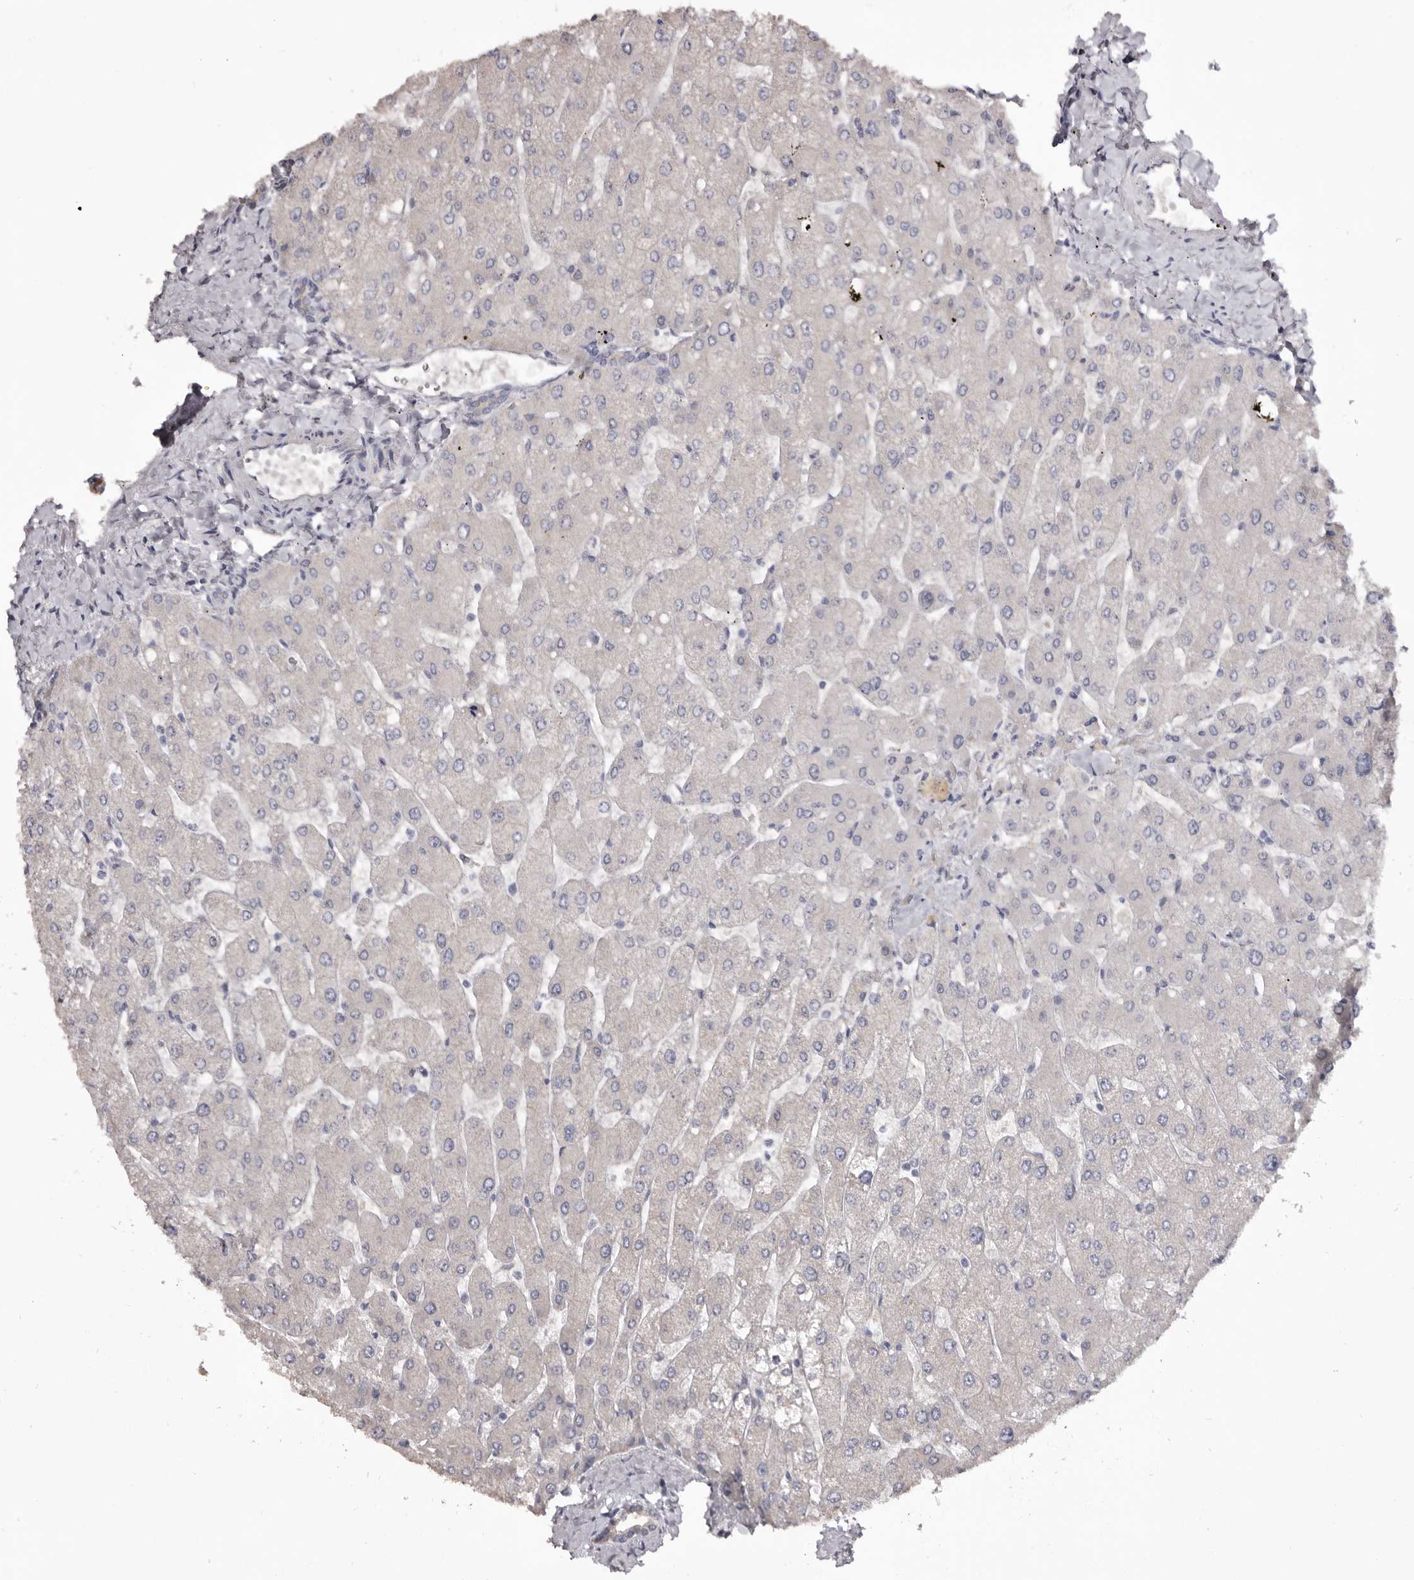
{"staining": {"intensity": "negative", "quantity": "none", "location": "none"}, "tissue": "liver", "cell_type": "Cholangiocytes", "image_type": "normal", "snomed": [{"axis": "morphology", "description": "Normal tissue, NOS"}, {"axis": "topography", "description": "Liver"}], "caption": "Liver stained for a protein using IHC demonstrates no positivity cholangiocytes.", "gene": "PIGX", "patient": {"sex": "male", "age": 55}}